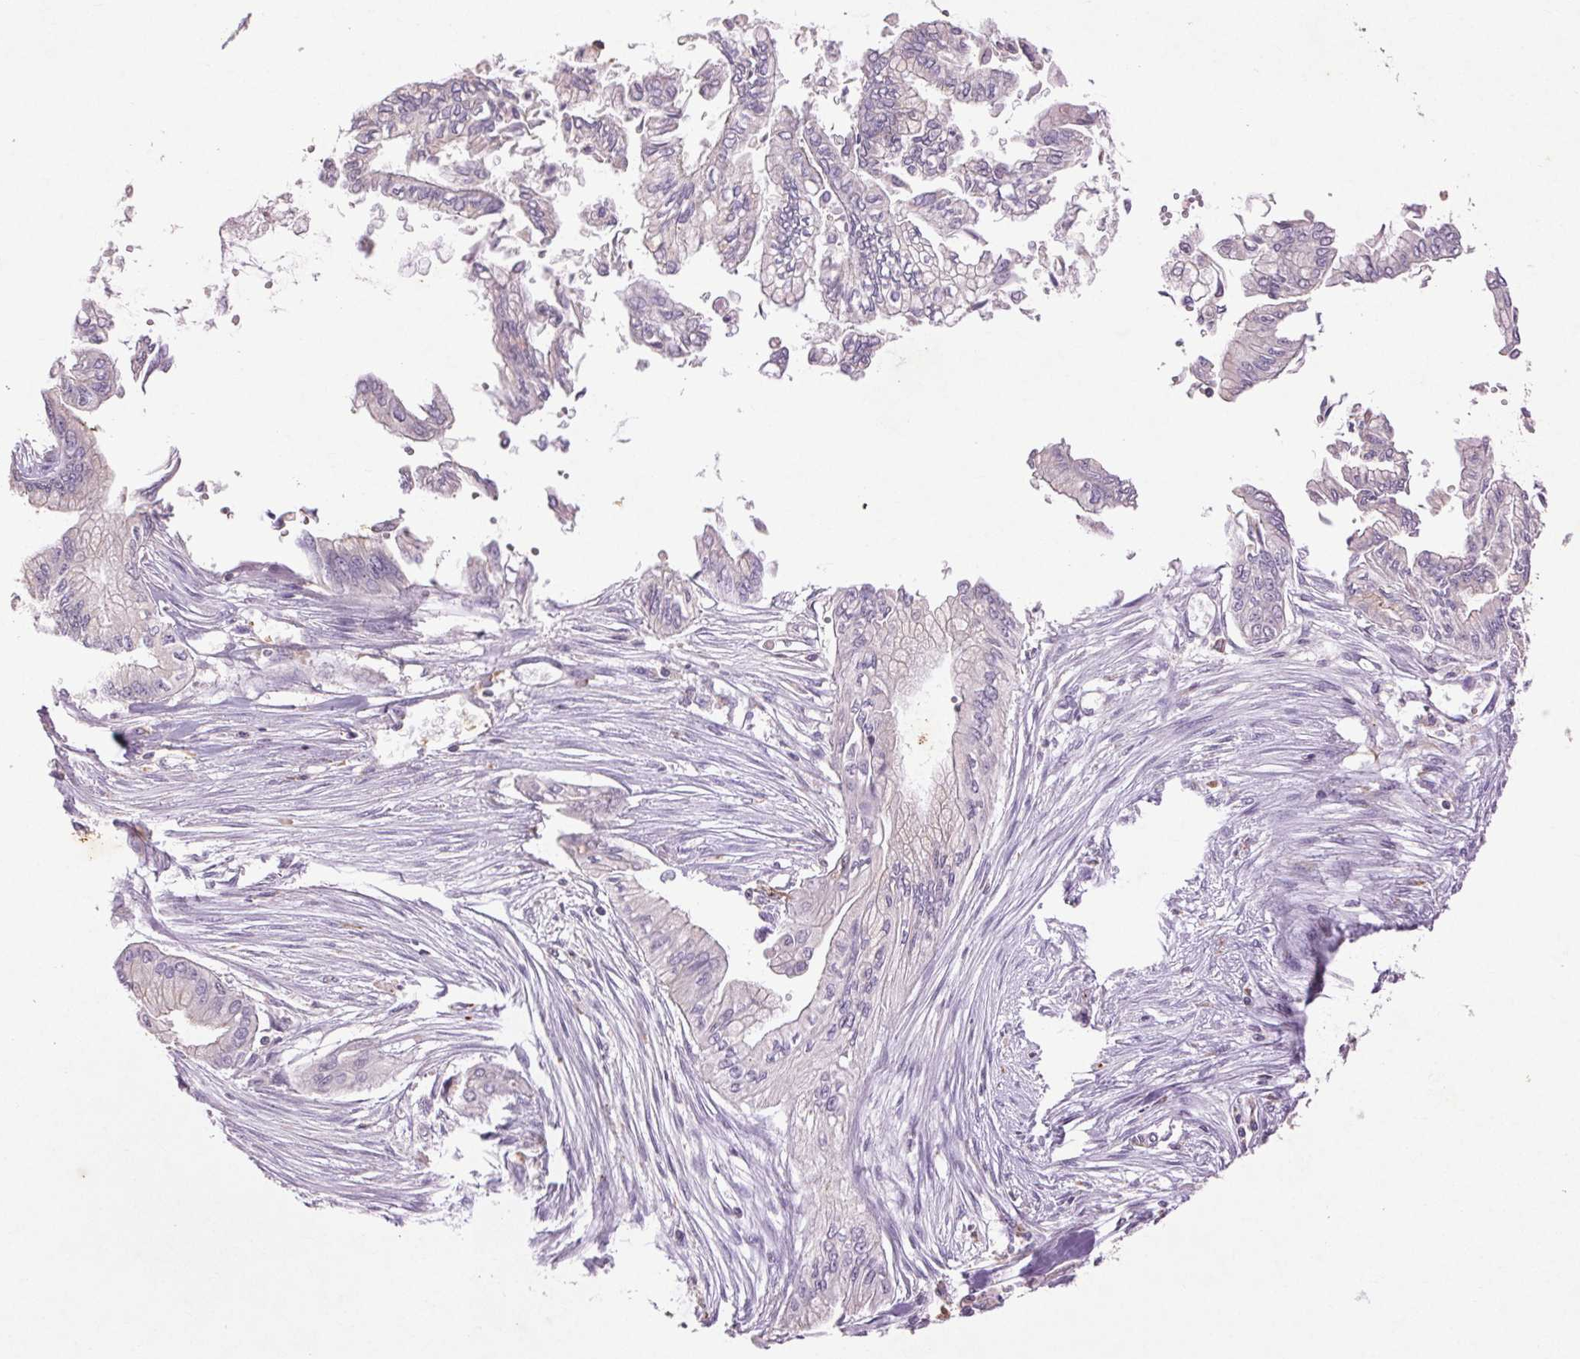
{"staining": {"intensity": "negative", "quantity": "none", "location": "none"}, "tissue": "pancreatic cancer", "cell_type": "Tumor cells", "image_type": "cancer", "snomed": [{"axis": "morphology", "description": "Adenocarcinoma, NOS"}, {"axis": "topography", "description": "Pancreas"}], "caption": "Immunohistochemical staining of human adenocarcinoma (pancreatic) shows no significant expression in tumor cells. (DAB immunohistochemistry visualized using brightfield microscopy, high magnification).", "gene": "FNDC7", "patient": {"sex": "female", "age": 68}}